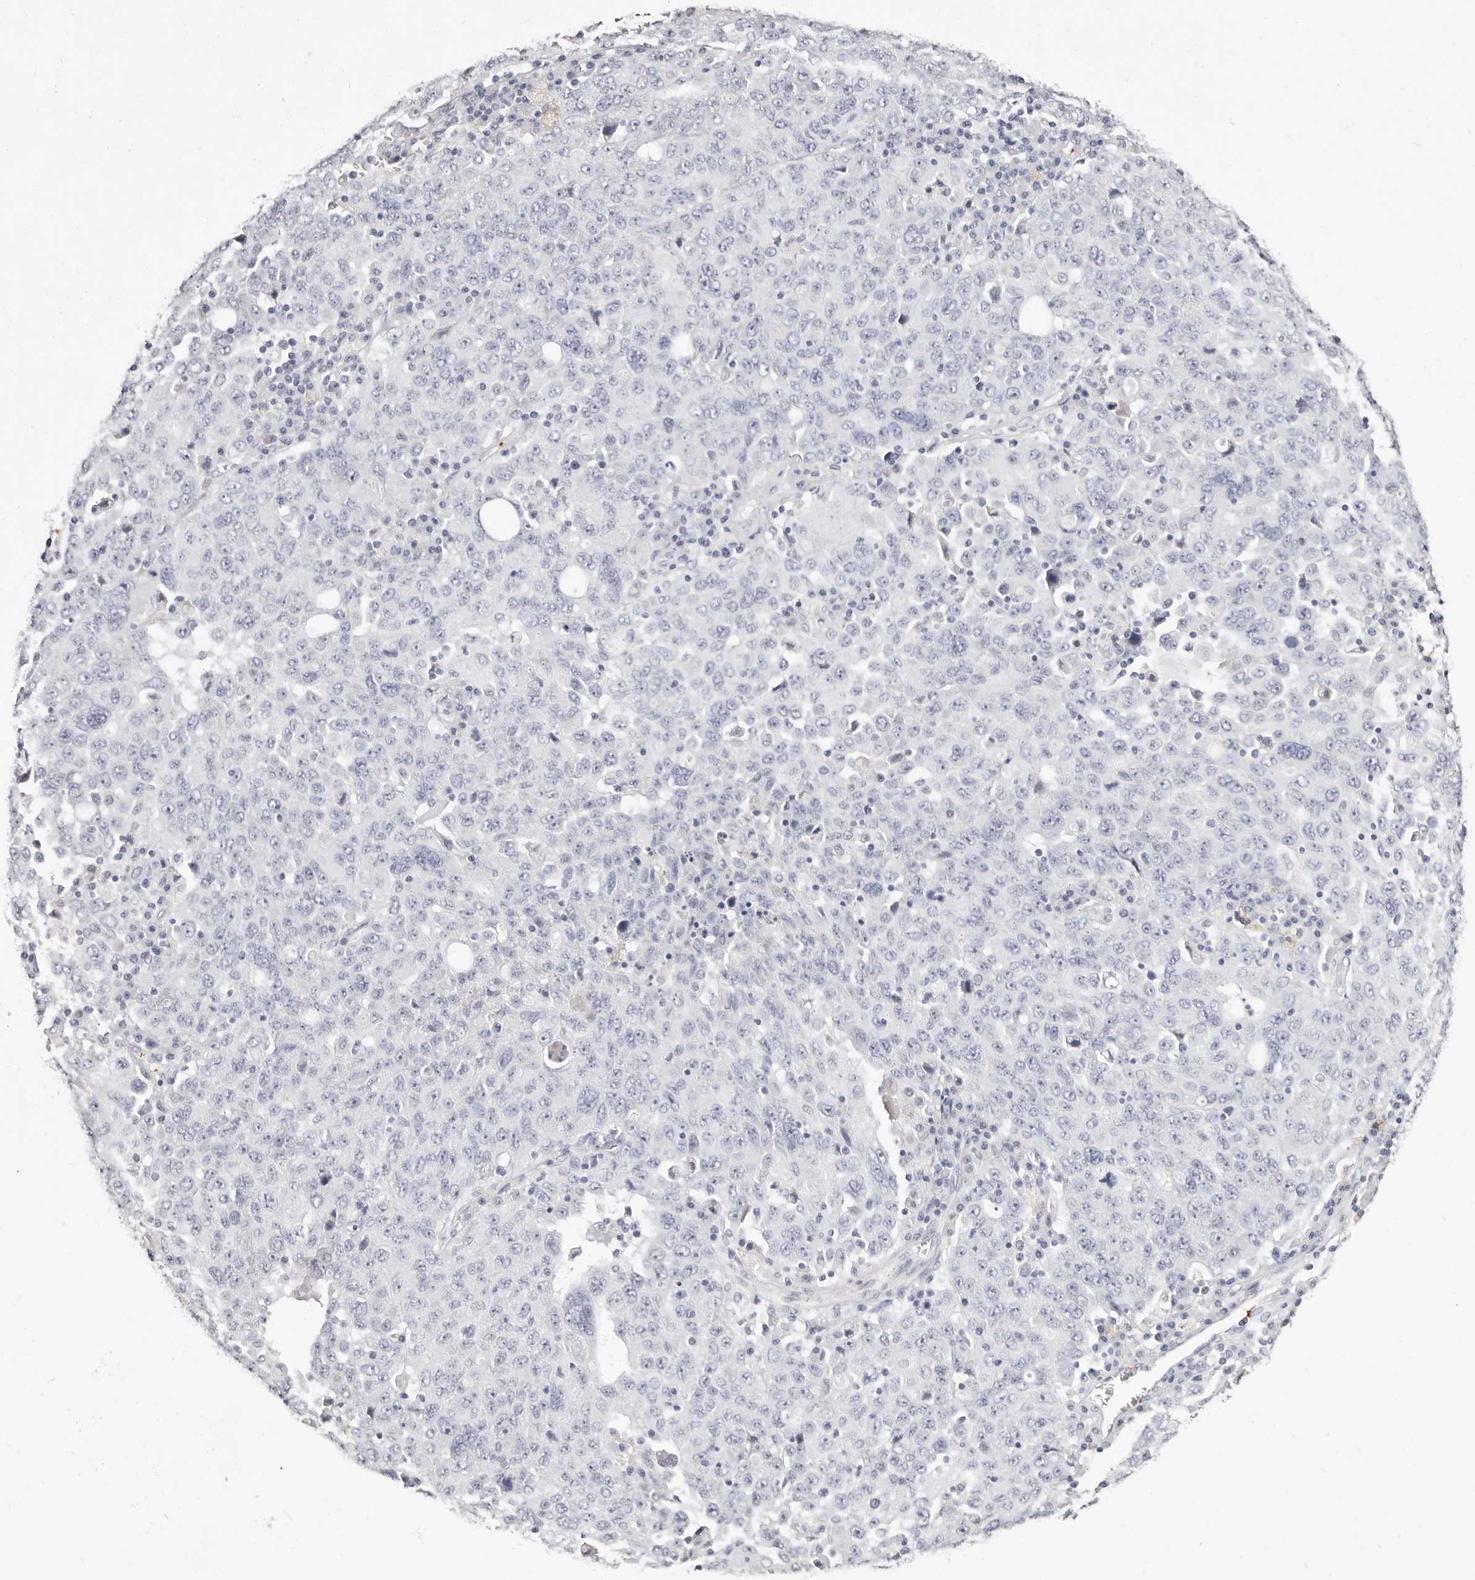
{"staining": {"intensity": "negative", "quantity": "none", "location": "none"}, "tissue": "ovarian cancer", "cell_type": "Tumor cells", "image_type": "cancer", "snomed": [{"axis": "morphology", "description": "Carcinoma, endometroid"}, {"axis": "topography", "description": "Ovary"}], "caption": "Photomicrograph shows no protein staining in tumor cells of endometroid carcinoma (ovarian) tissue.", "gene": "PF4", "patient": {"sex": "female", "age": 62}}